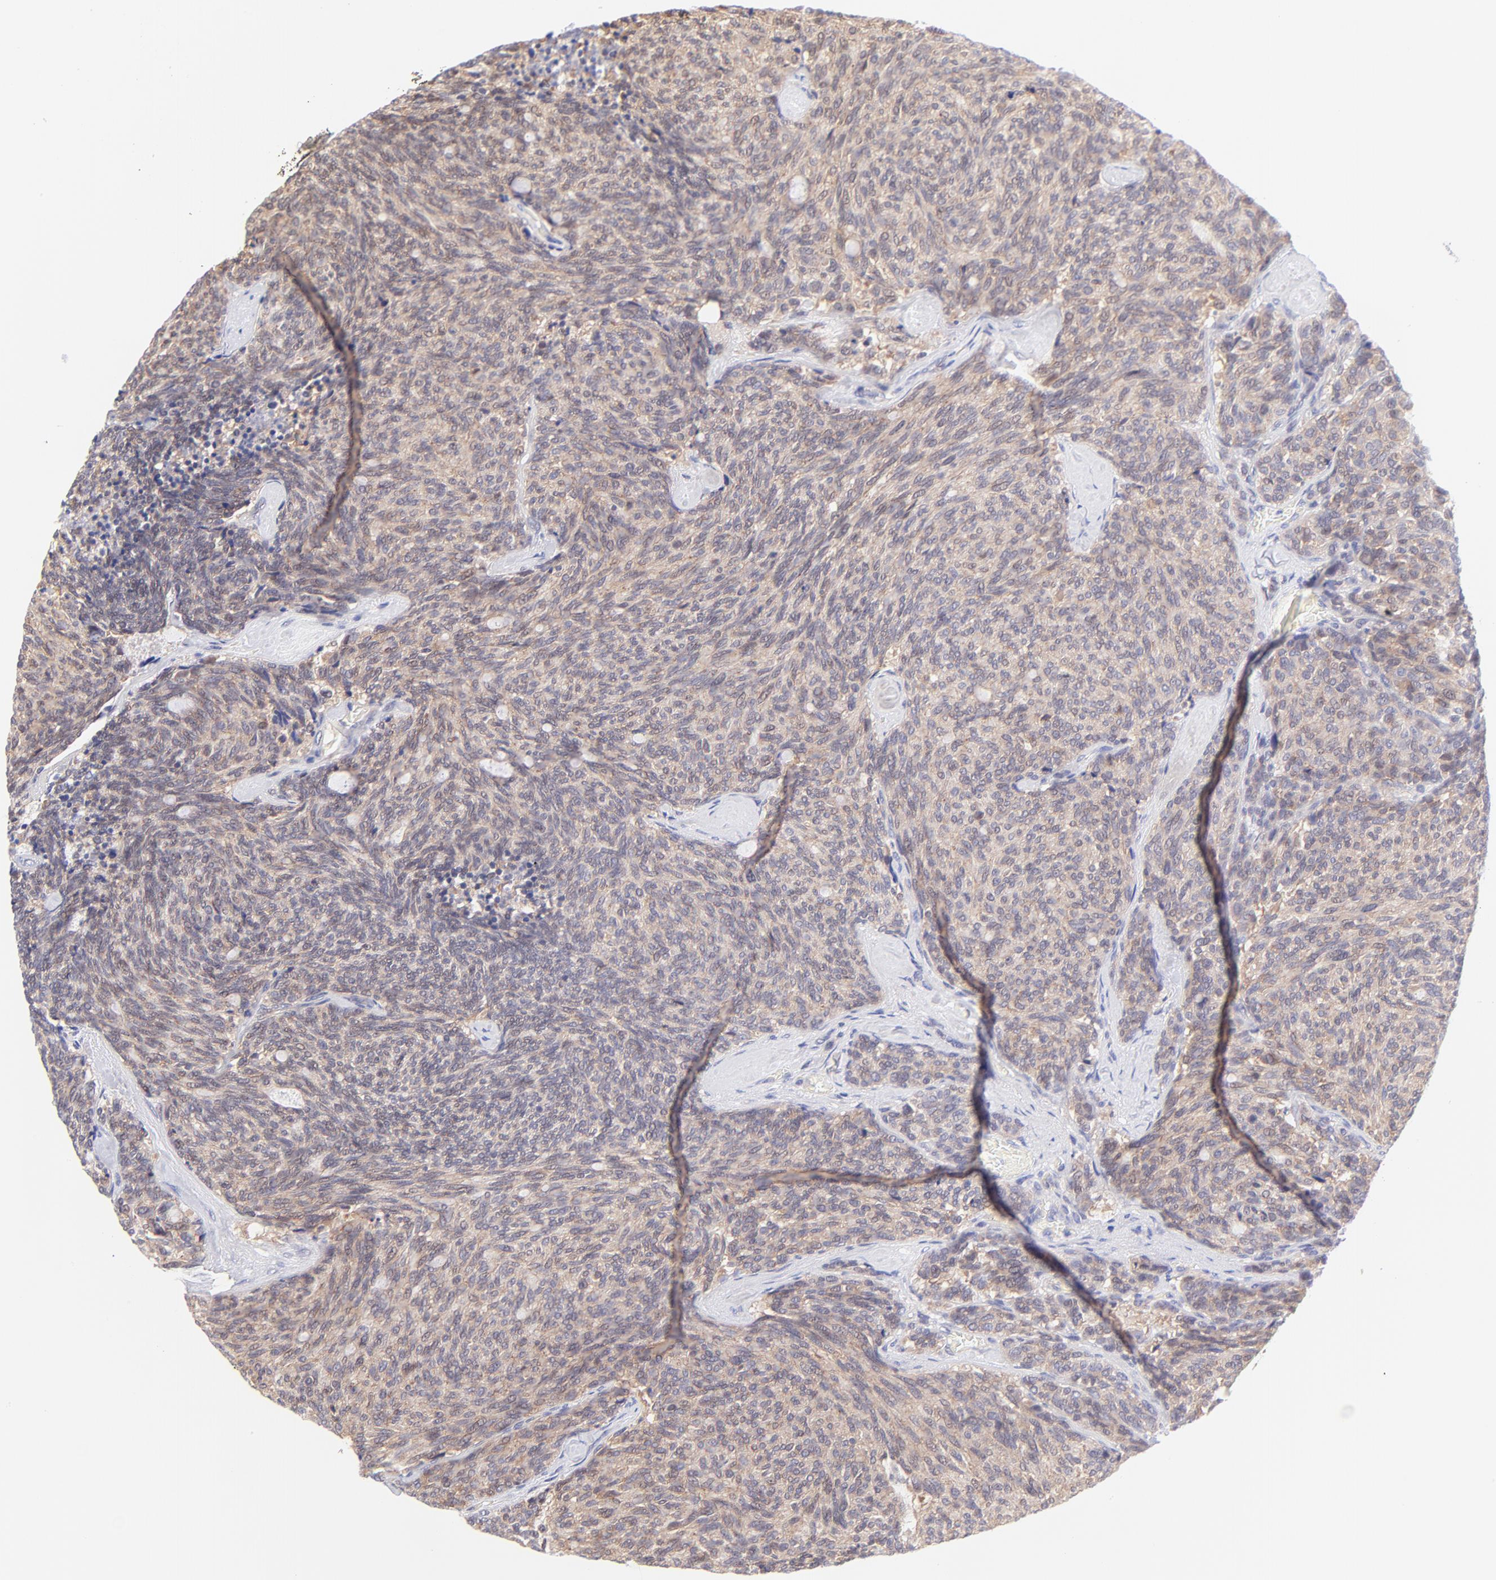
{"staining": {"intensity": "weak", "quantity": ">75%", "location": "cytoplasmic/membranous"}, "tissue": "carcinoid", "cell_type": "Tumor cells", "image_type": "cancer", "snomed": [{"axis": "morphology", "description": "Carcinoid, malignant, NOS"}, {"axis": "topography", "description": "Pancreas"}], "caption": "A brown stain labels weak cytoplasmic/membranous expression of a protein in carcinoid tumor cells. (DAB (3,3'-diaminobenzidine) IHC with brightfield microscopy, high magnification).", "gene": "PBDC1", "patient": {"sex": "female", "age": 54}}